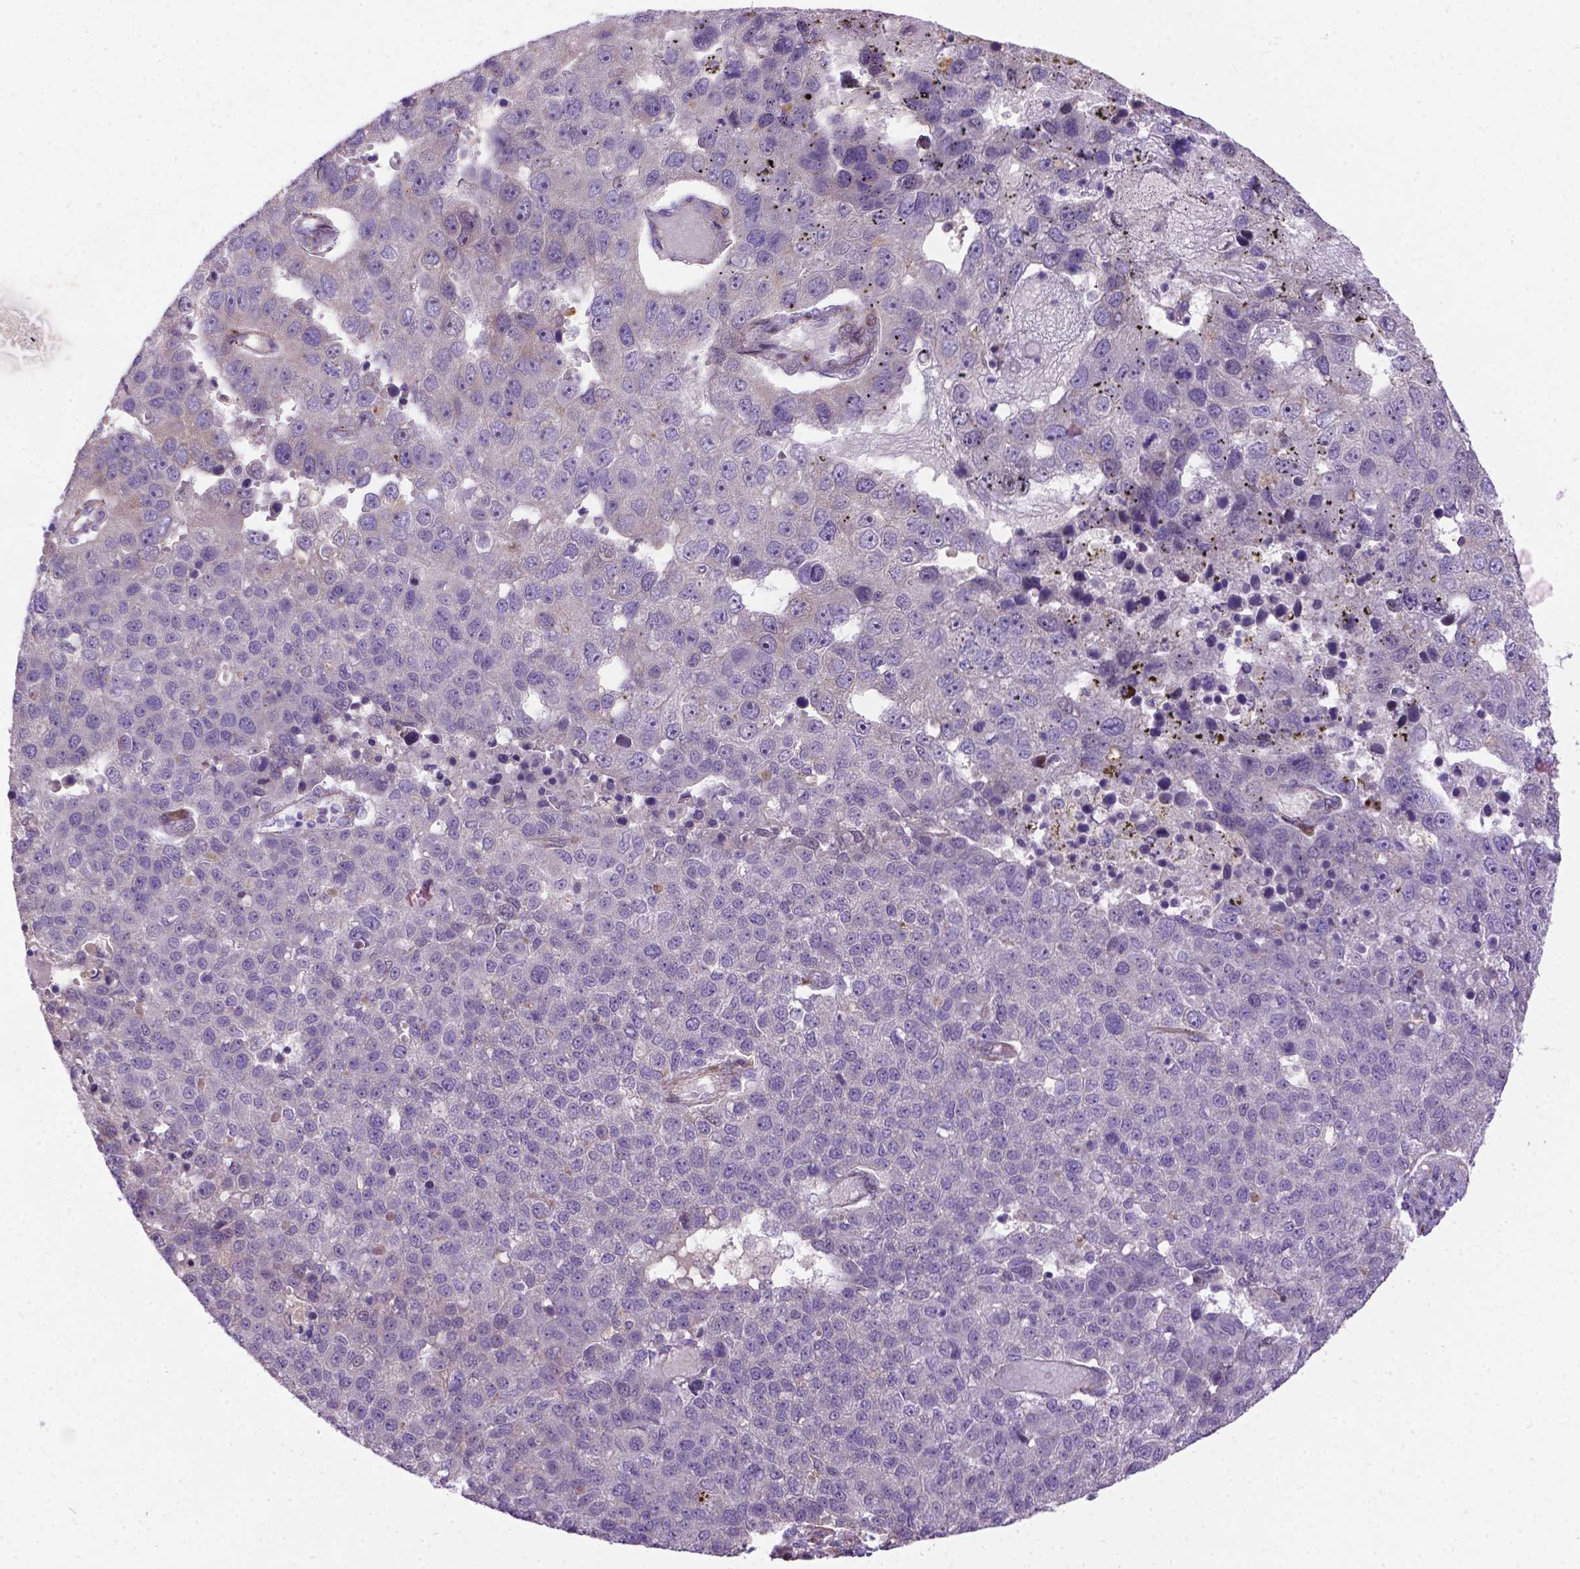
{"staining": {"intensity": "negative", "quantity": "none", "location": "none"}, "tissue": "pancreatic cancer", "cell_type": "Tumor cells", "image_type": "cancer", "snomed": [{"axis": "morphology", "description": "Adenocarcinoma, NOS"}, {"axis": "topography", "description": "Pancreas"}], "caption": "This is an immunohistochemistry micrograph of pancreatic cancer (adenocarcinoma). There is no positivity in tumor cells.", "gene": "CCER2", "patient": {"sex": "female", "age": 61}}